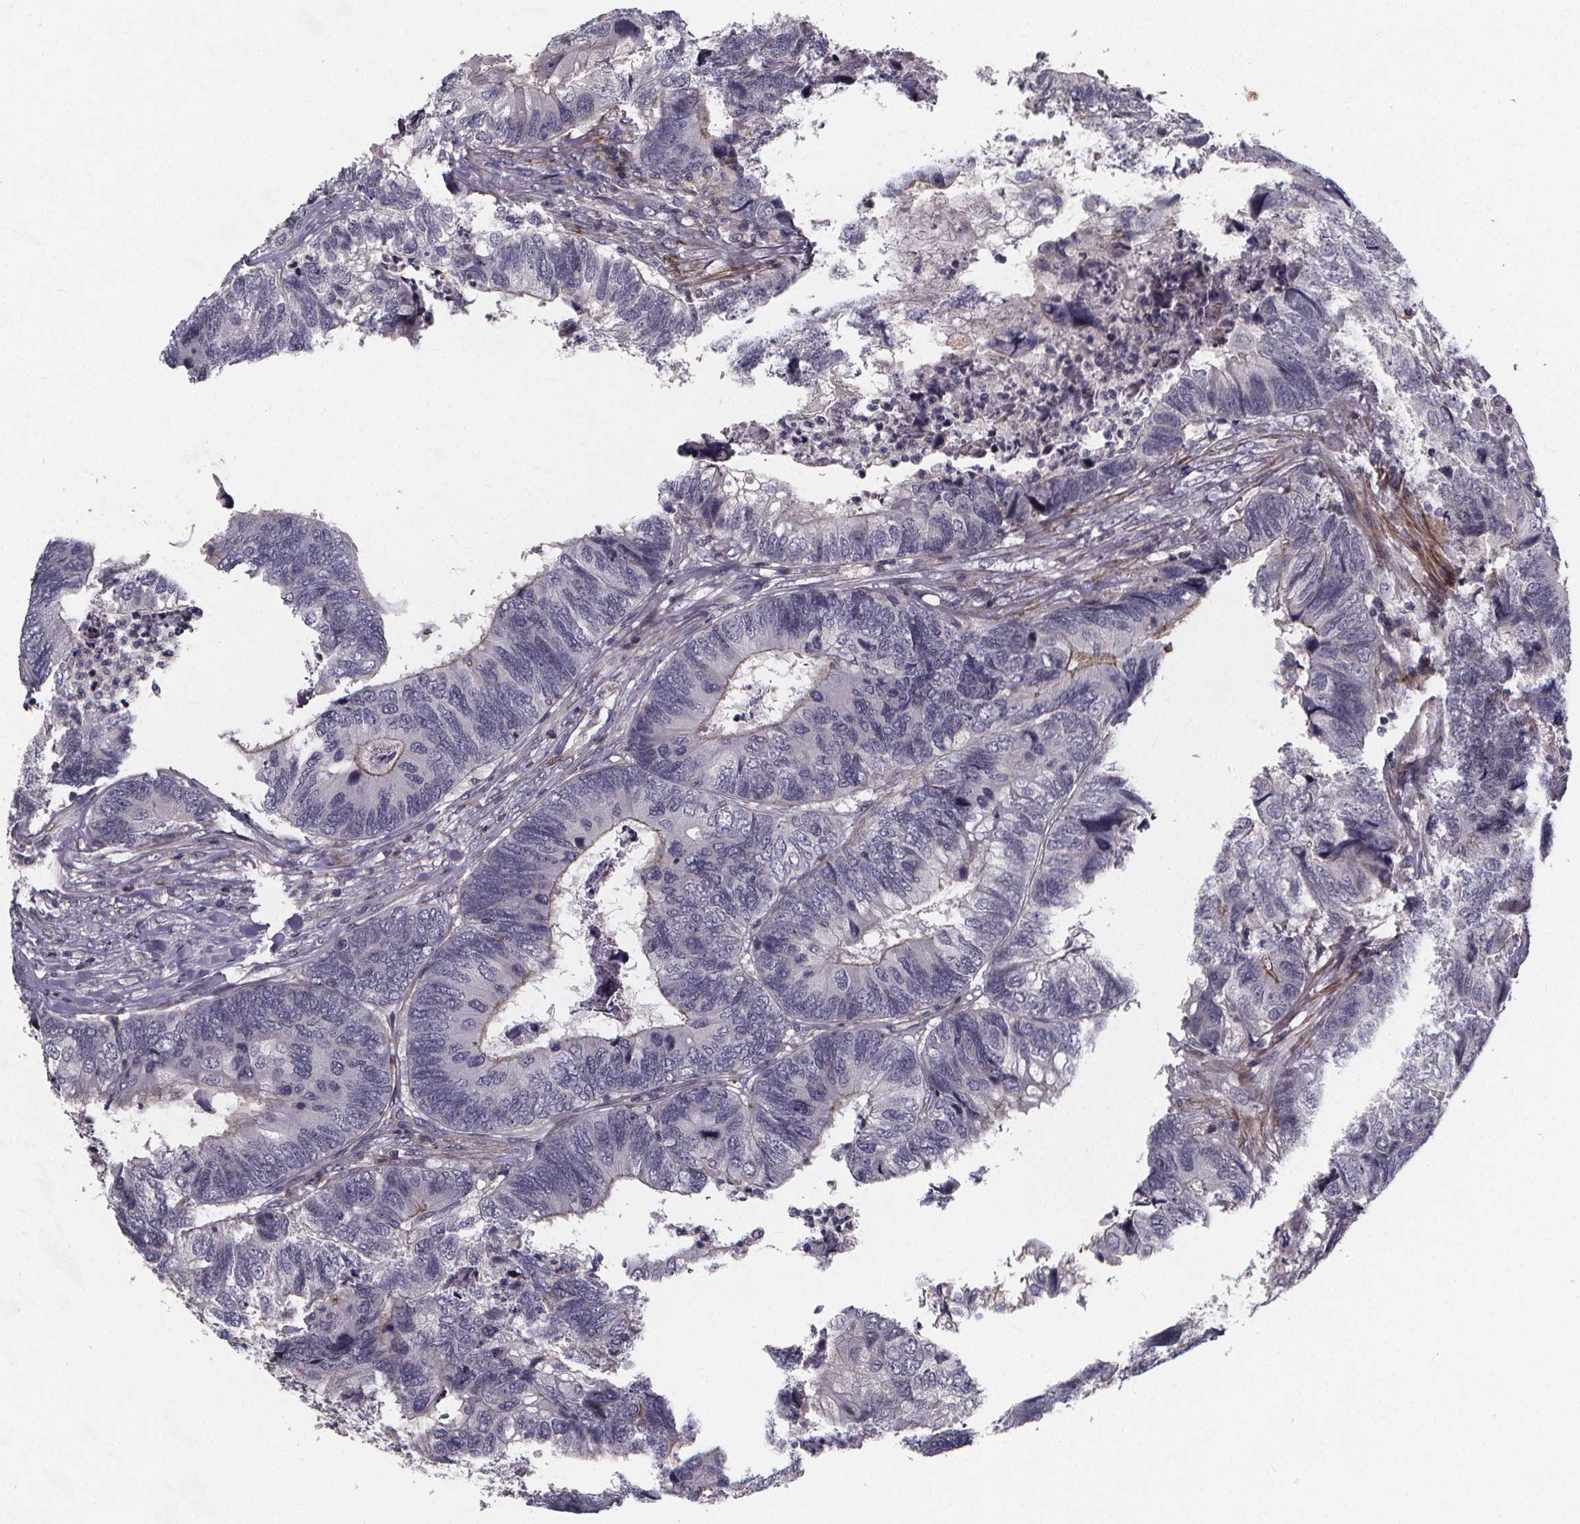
{"staining": {"intensity": "negative", "quantity": "none", "location": "none"}, "tissue": "colorectal cancer", "cell_type": "Tumor cells", "image_type": "cancer", "snomed": [{"axis": "morphology", "description": "Adenocarcinoma, NOS"}, {"axis": "topography", "description": "Colon"}], "caption": "Immunohistochemical staining of human colorectal cancer (adenocarcinoma) shows no significant staining in tumor cells.", "gene": "FBXW2", "patient": {"sex": "female", "age": 67}}